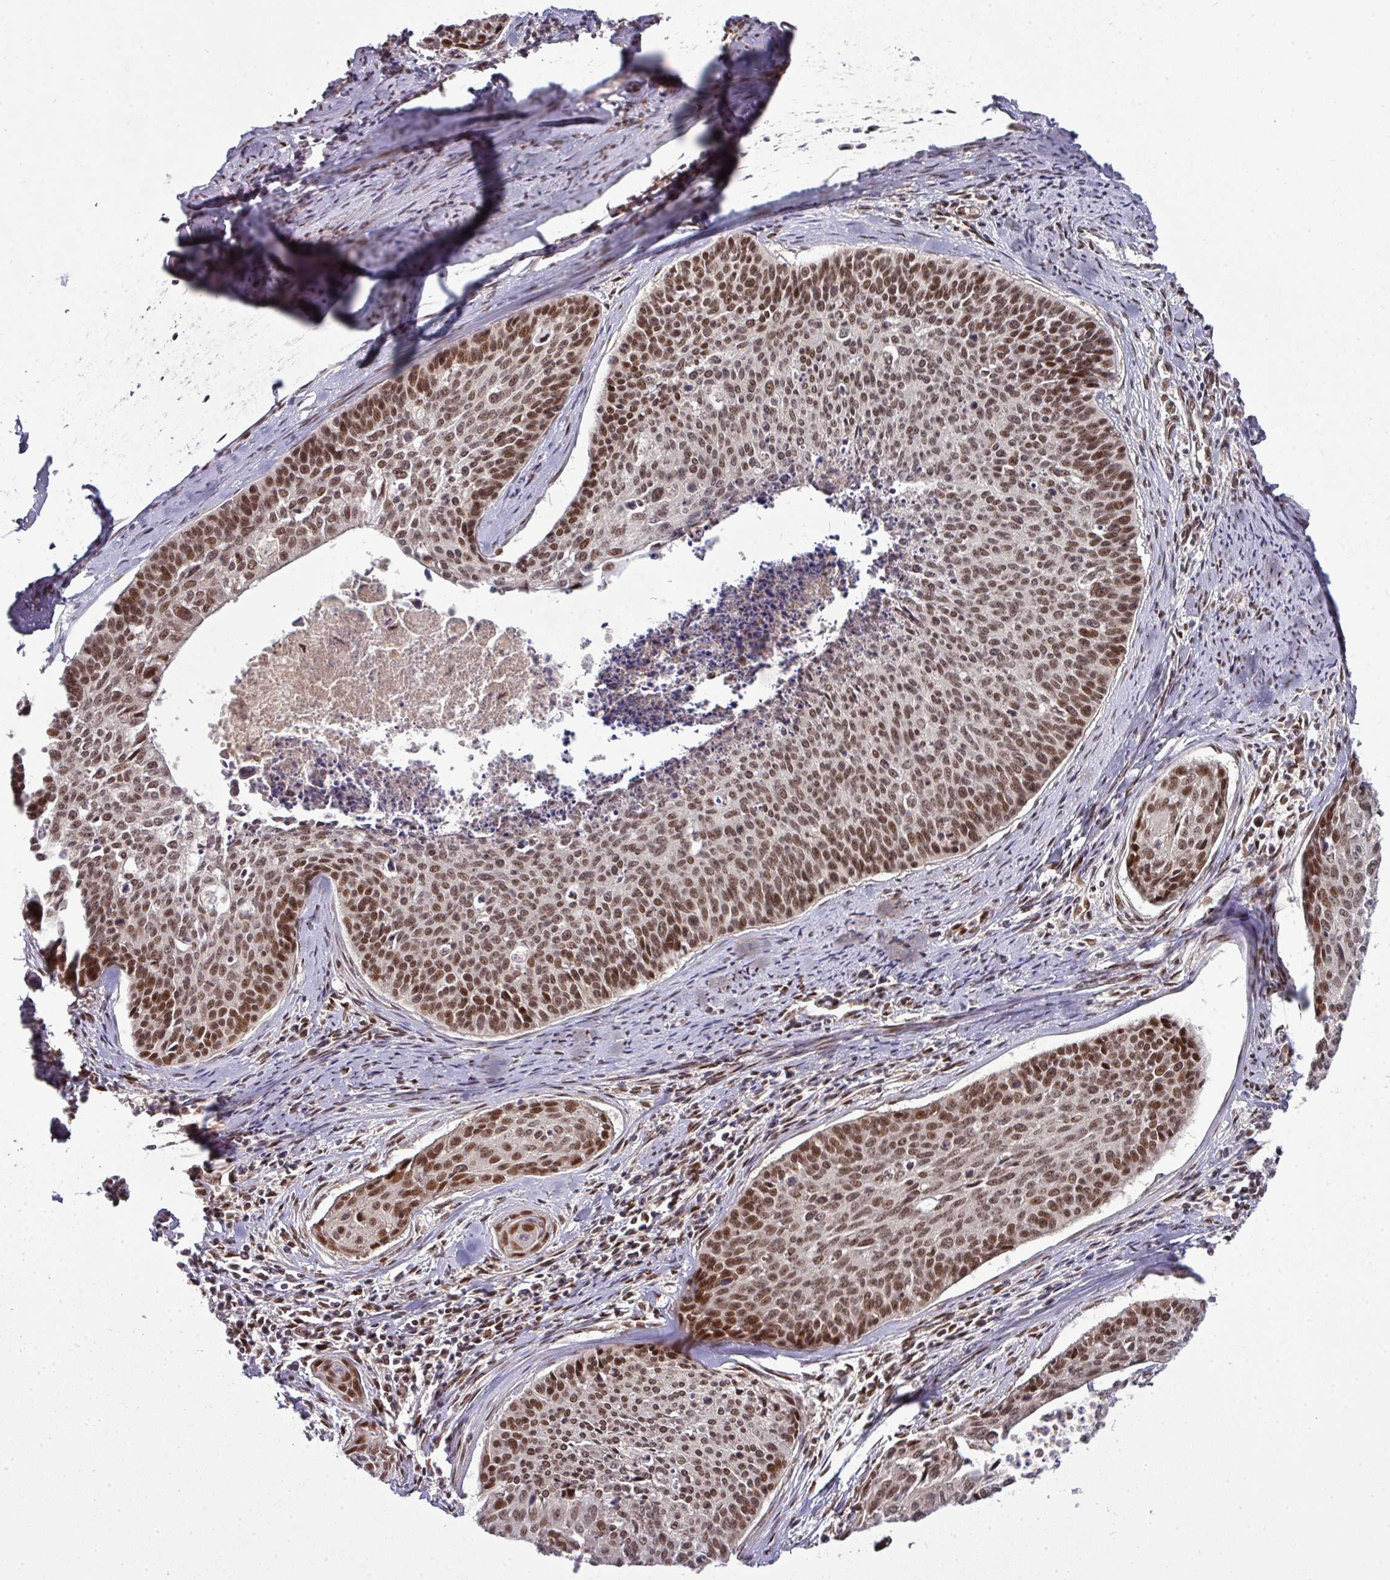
{"staining": {"intensity": "strong", "quantity": ">75%", "location": "nuclear"}, "tissue": "cervical cancer", "cell_type": "Tumor cells", "image_type": "cancer", "snomed": [{"axis": "morphology", "description": "Squamous cell carcinoma, NOS"}, {"axis": "topography", "description": "Cervix"}], "caption": "Cervical squamous cell carcinoma tissue demonstrates strong nuclear staining in approximately >75% of tumor cells (DAB IHC, brown staining for protein, blue staining for nuclei).", "gene": "CIC", "patient": {"sex": "female", "age": 55}}